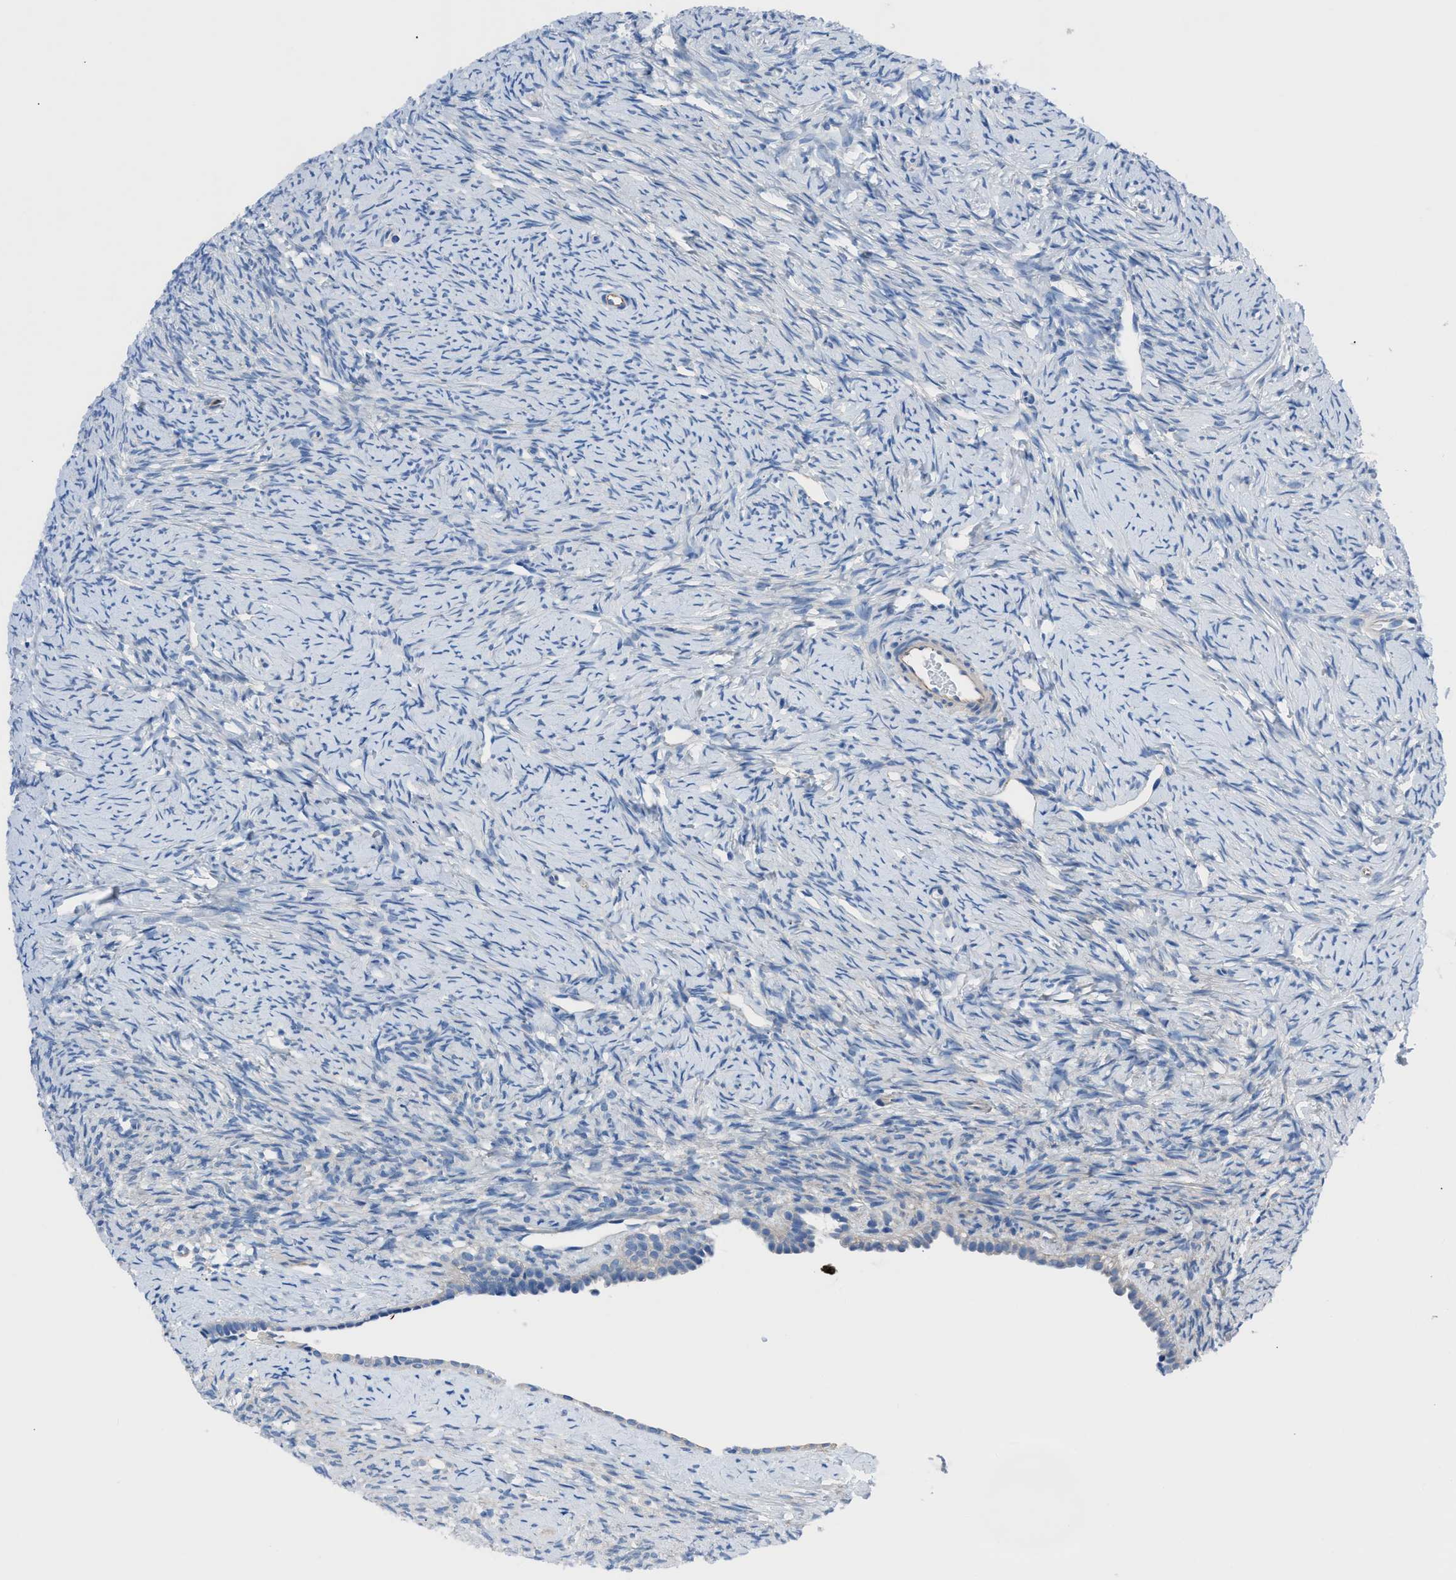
{"staining": {"intensity": "negative", "quantity": "none", "location": "none"}, "tissue": "ovary", "cell_type": "Ovarian stroma cells", "image_type": "normal", "snomed": [{"axis": "morphology", "description": "Normal tissue, NOS"}, {"axis": "topography", "description": "Ovary"}], "caption": "The histopathology image reveals no staining of ovarian stroma cells in benign ovary. (Immunohistochemistry (ihc), brightfield microscopy, high magnification).", "gene": "ITPR1", "patient": {"sex": "female", "age": 33}}